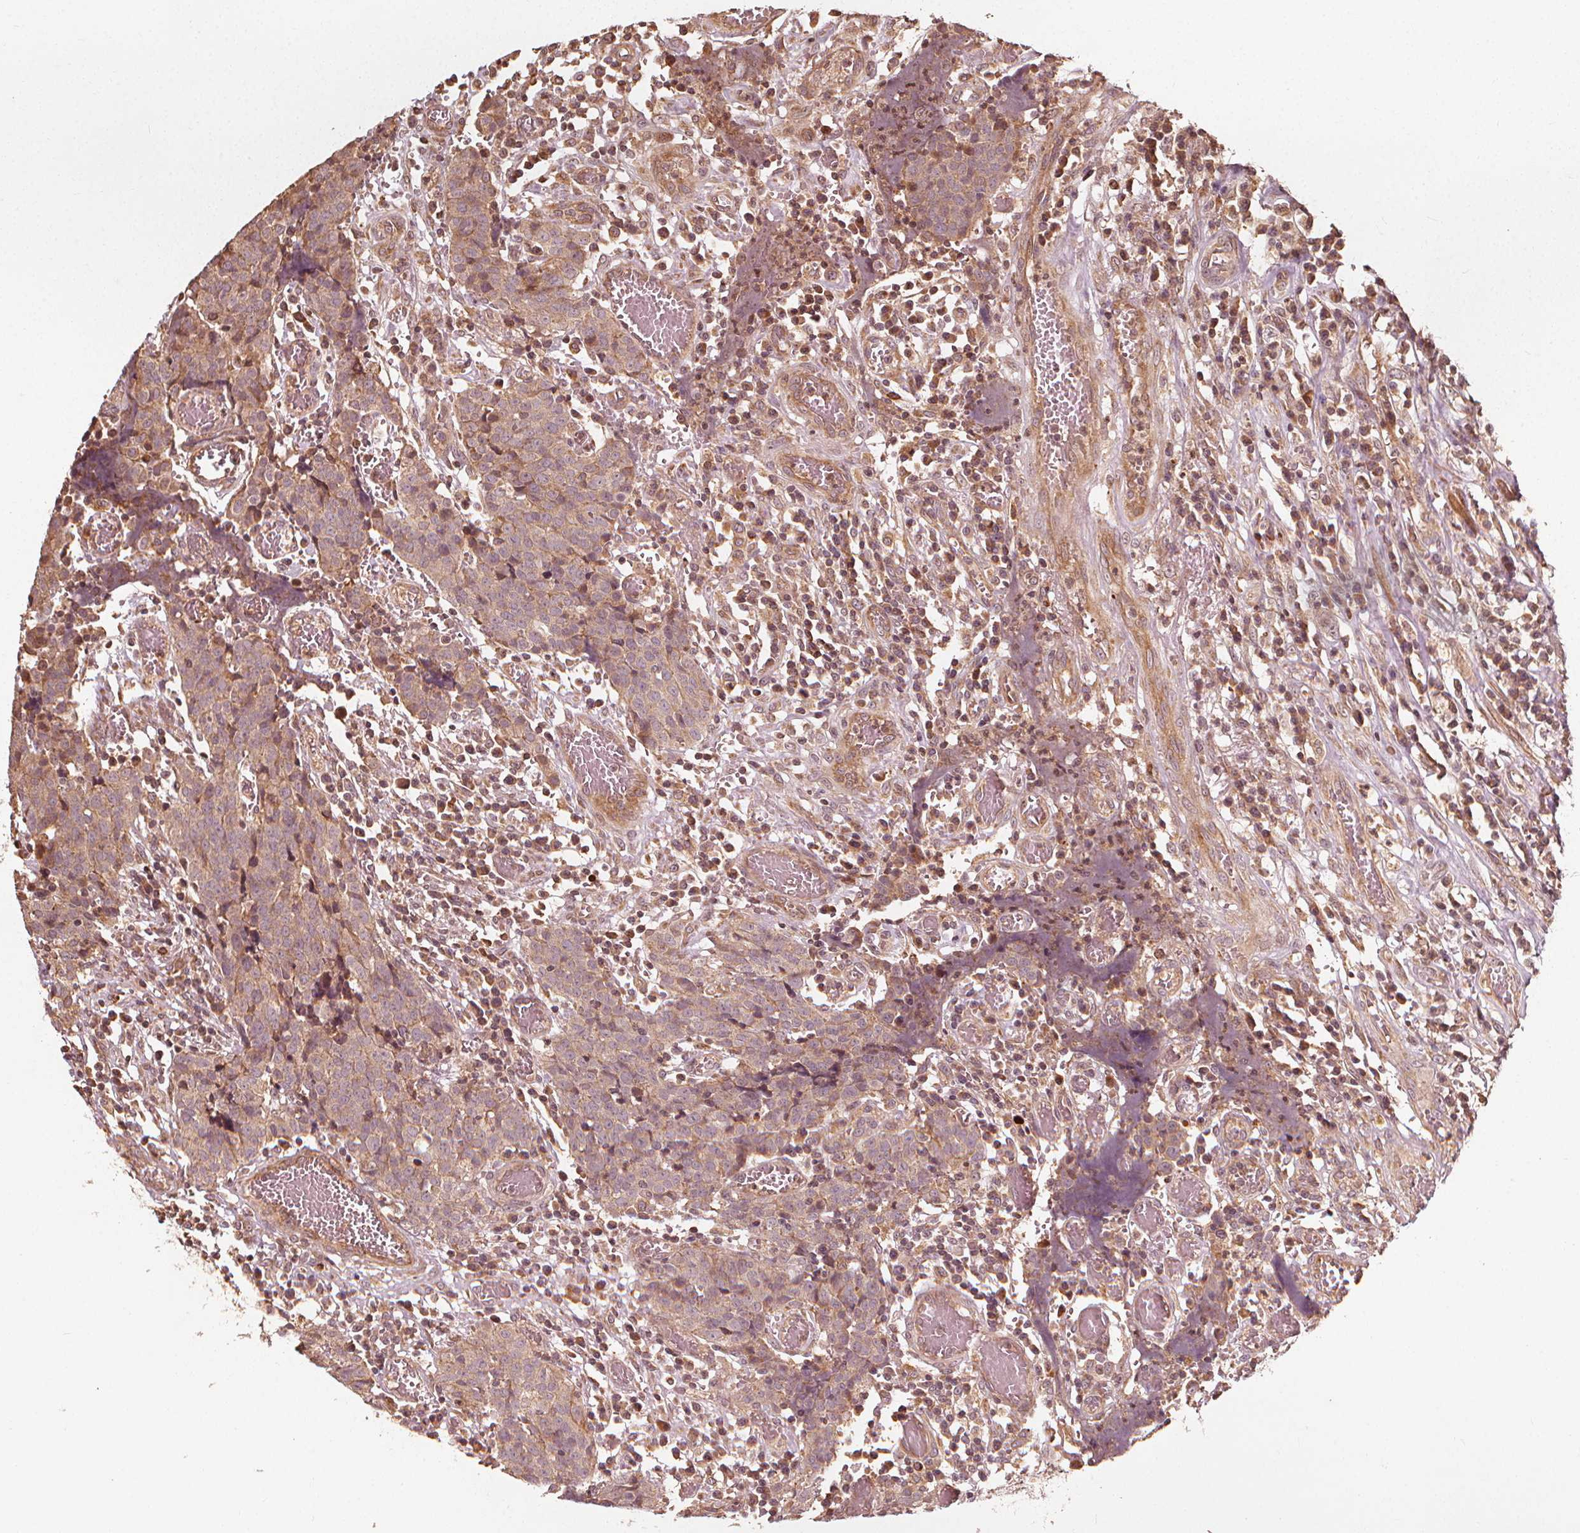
{"staining": {"intensity": "weak", "quantity": ">75%", "location": "cytoplasmic/membranous"}, "tissue": "prostate cancer", "cell_type": "Tumor cells", "image_type": "cancer", "snomed": [{"axis": "morphology", "description": "Adenocarcinoma, High grade"}, {"axis": "topography", "description": "Prostate and seminal vesicle, NOS"}], "caption": "High-grade adenocarcinoma (prostate) stained with a brown dye displays weak cytoplasmic/membranous positive expression in approximately >75% of tumor cells.", "gene": "NPC1", "patient": {"sex": "male", "age": 60}}